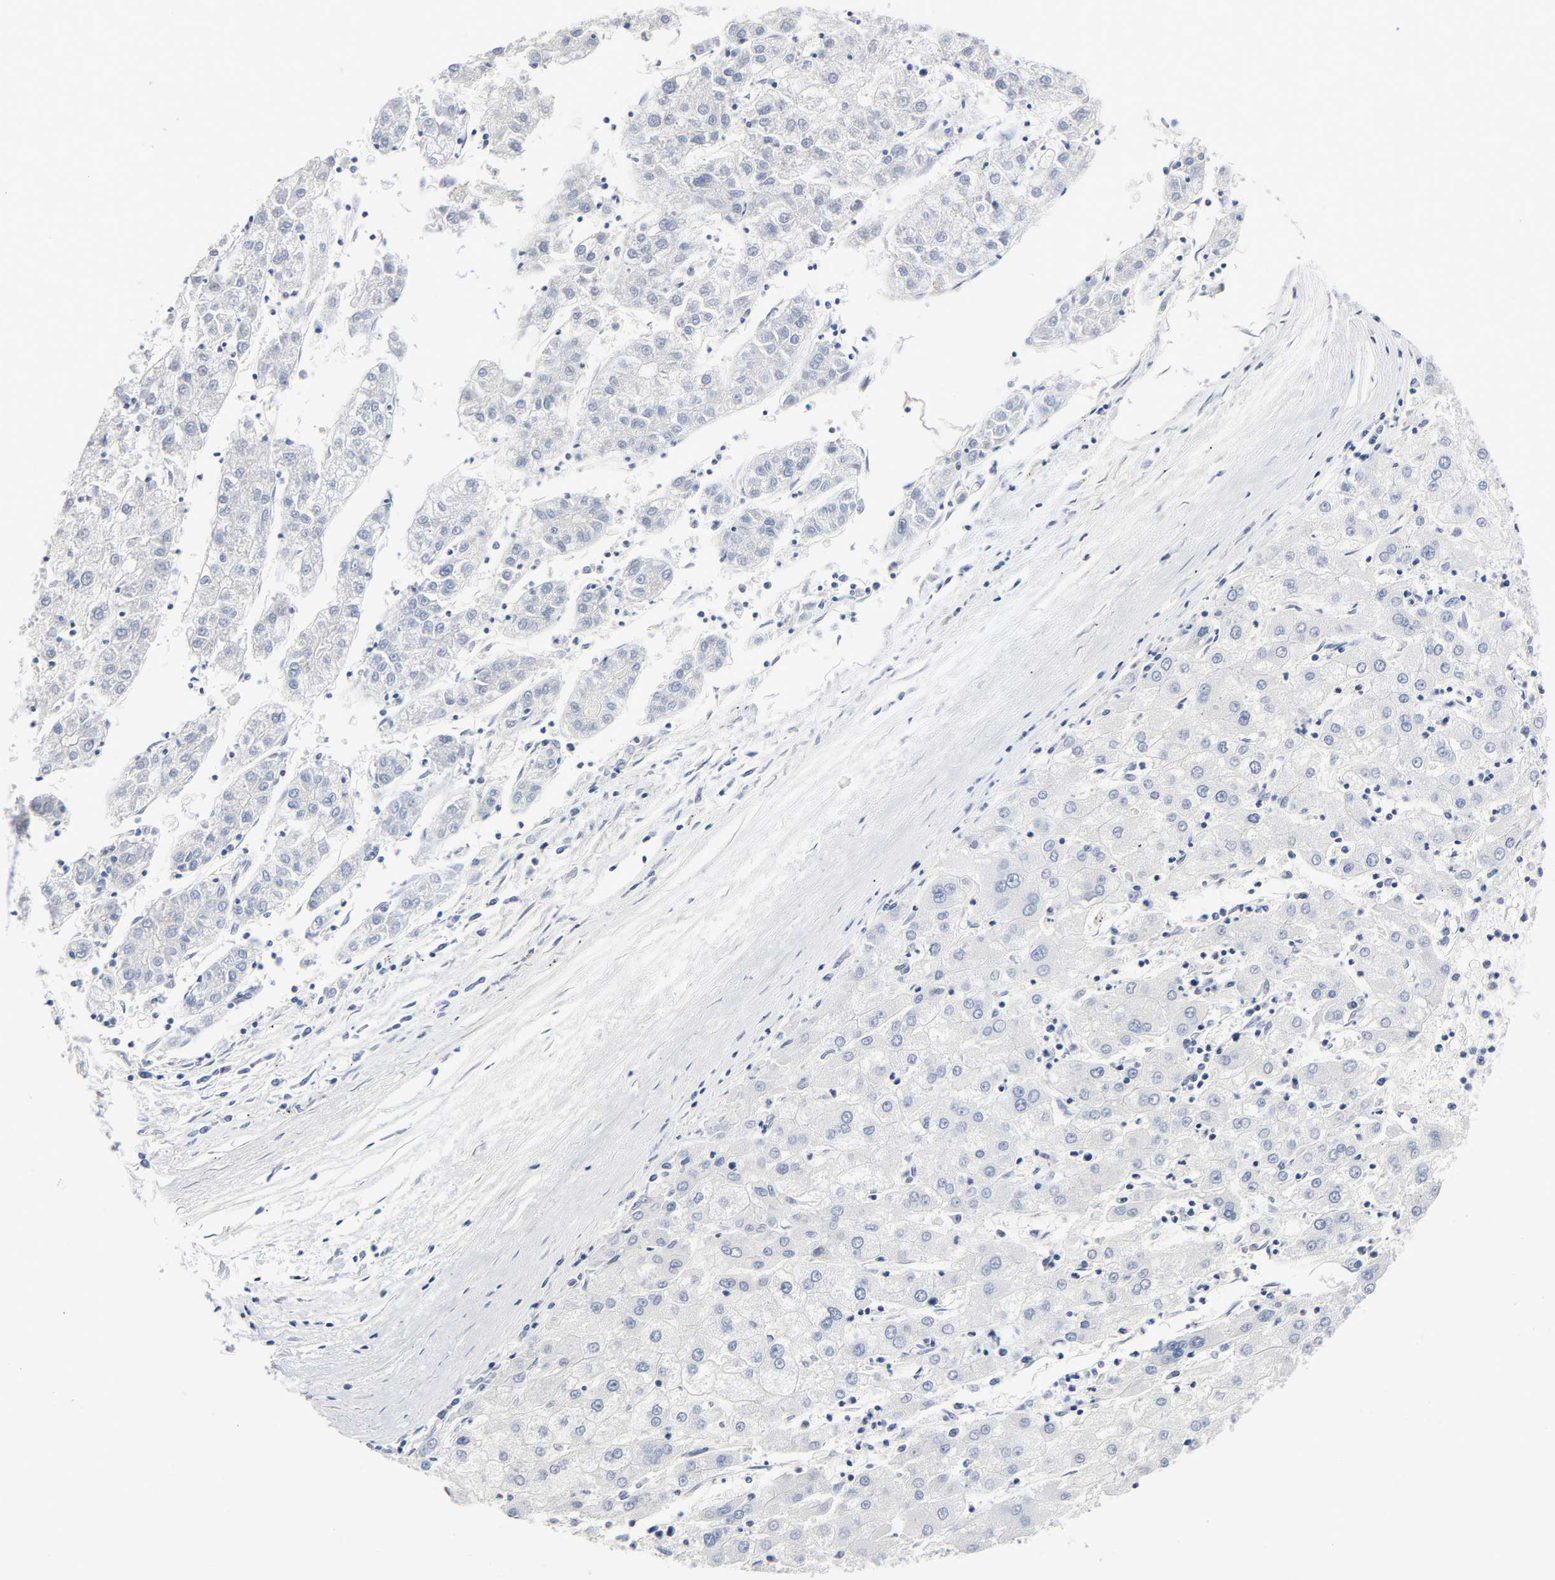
{"staining": {"intensity": "negative", "quantity": "none", "location": "none"}, "tissue": "liver cancer", "cell_type": "Tumor cells", "image_type": "cancer", "snomed": [{"axis": "morphology", "description": "Carcinoma, Hepatocellular, NOS"}, {"axis": "topography", "description": "Liver"}], "caption": "Immunohistochemistry (IHC) of liver cancer (hepatocellular carcinoma) shows no expression in tumor cells.", "gene": "PTEN", "patient": {"sex": "male", "age": 72}}